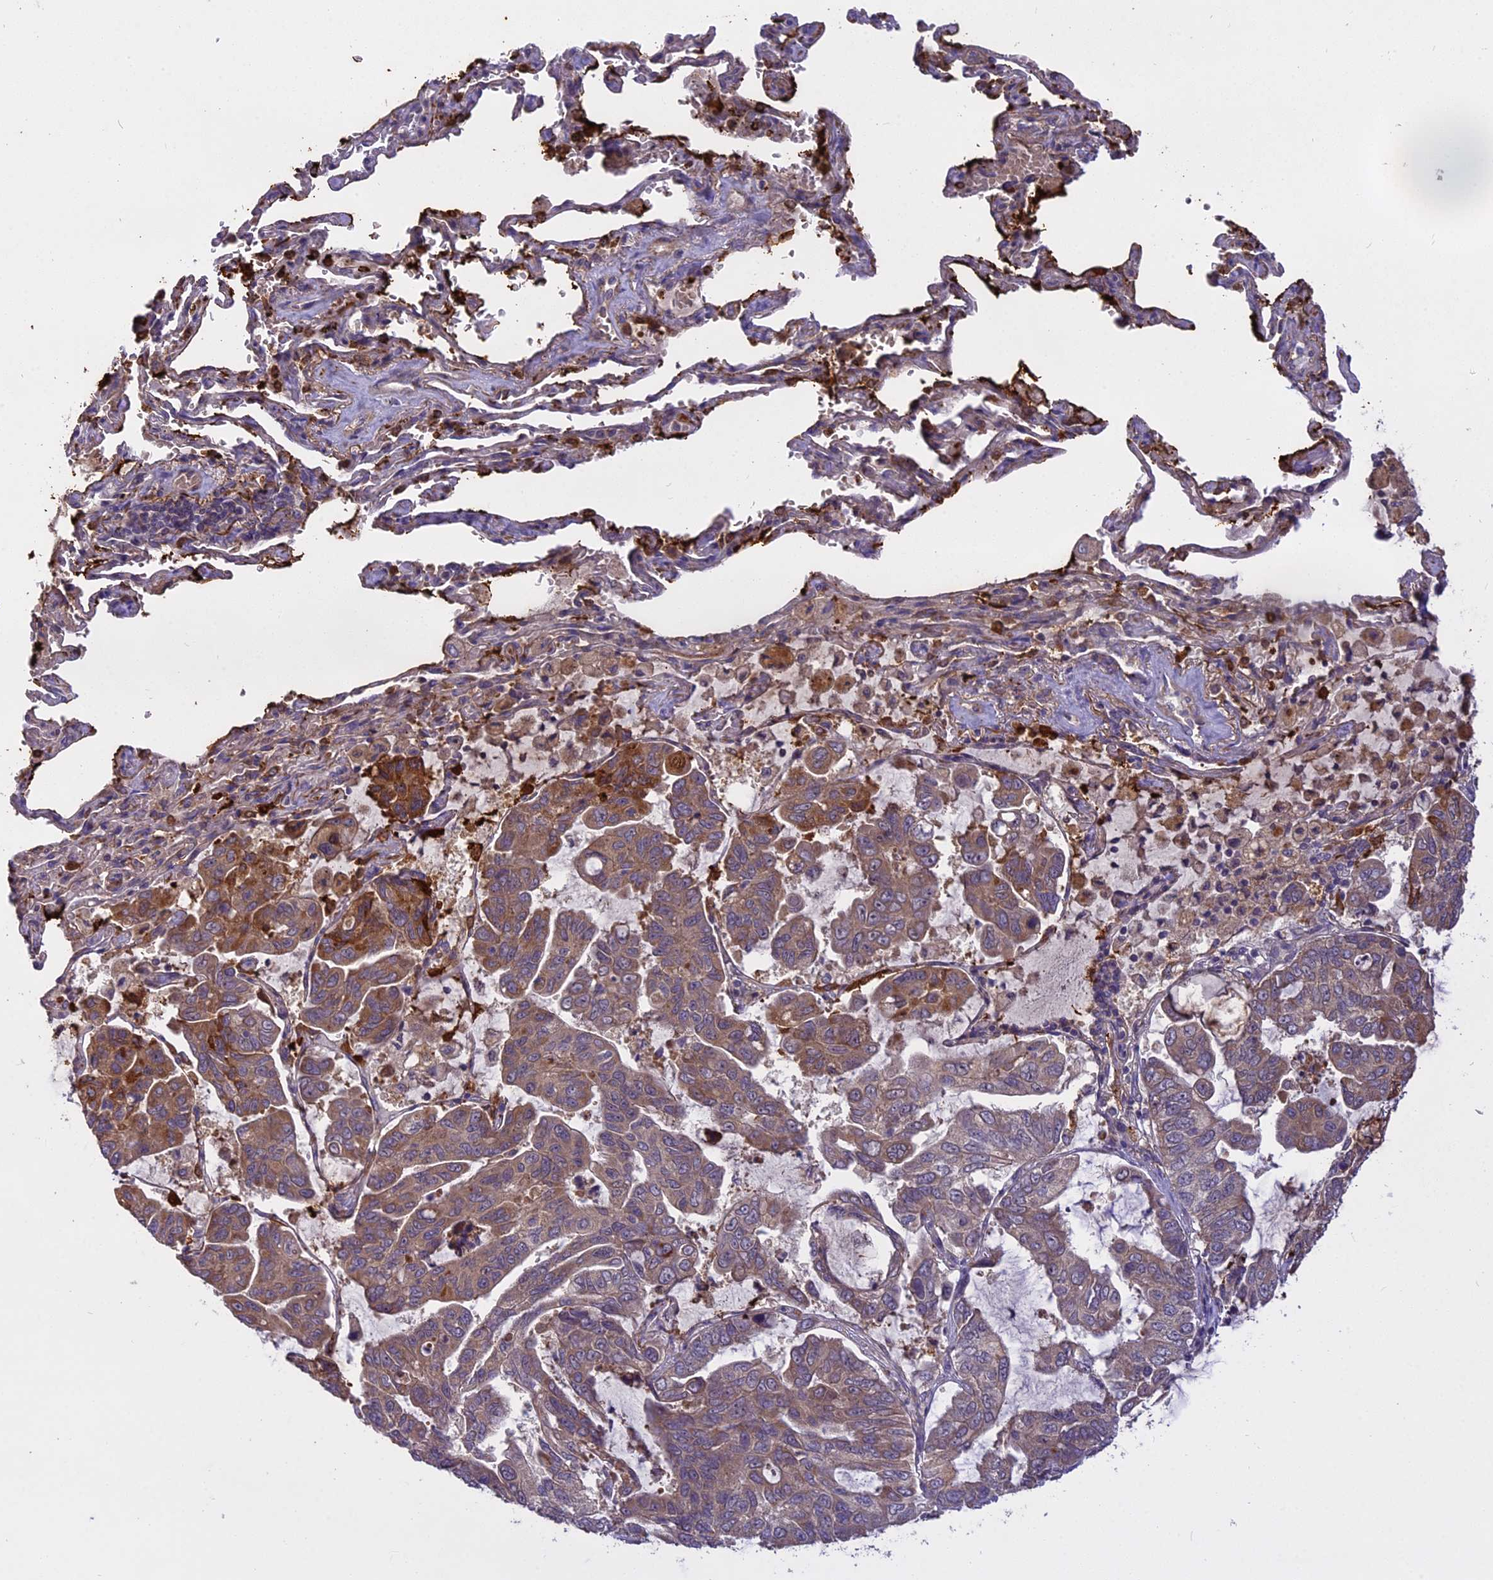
{"staining": {"intensity": "moderate", "quantity": "25%-75%", "location": "cytoplasmic/membranous"}, "tissue": "lung cancer", "cell_type": "Tumor cells", "image_type": "cancer", "snomed": [{"axis": "morphology", "description": "Adenocarcinoma, NOS"}, {"axis": "topography", "description": "Lung"}], "caption": "Adenocarcinoma (lung) stained for a protein exhibits moderate cytoplasmic/membranous positivity in tumor cells. (Brightfield microscopy of DAB IHC at high magnification).", "gene": "MEMO1", "patient": {"sex": "male", "age": 64}}